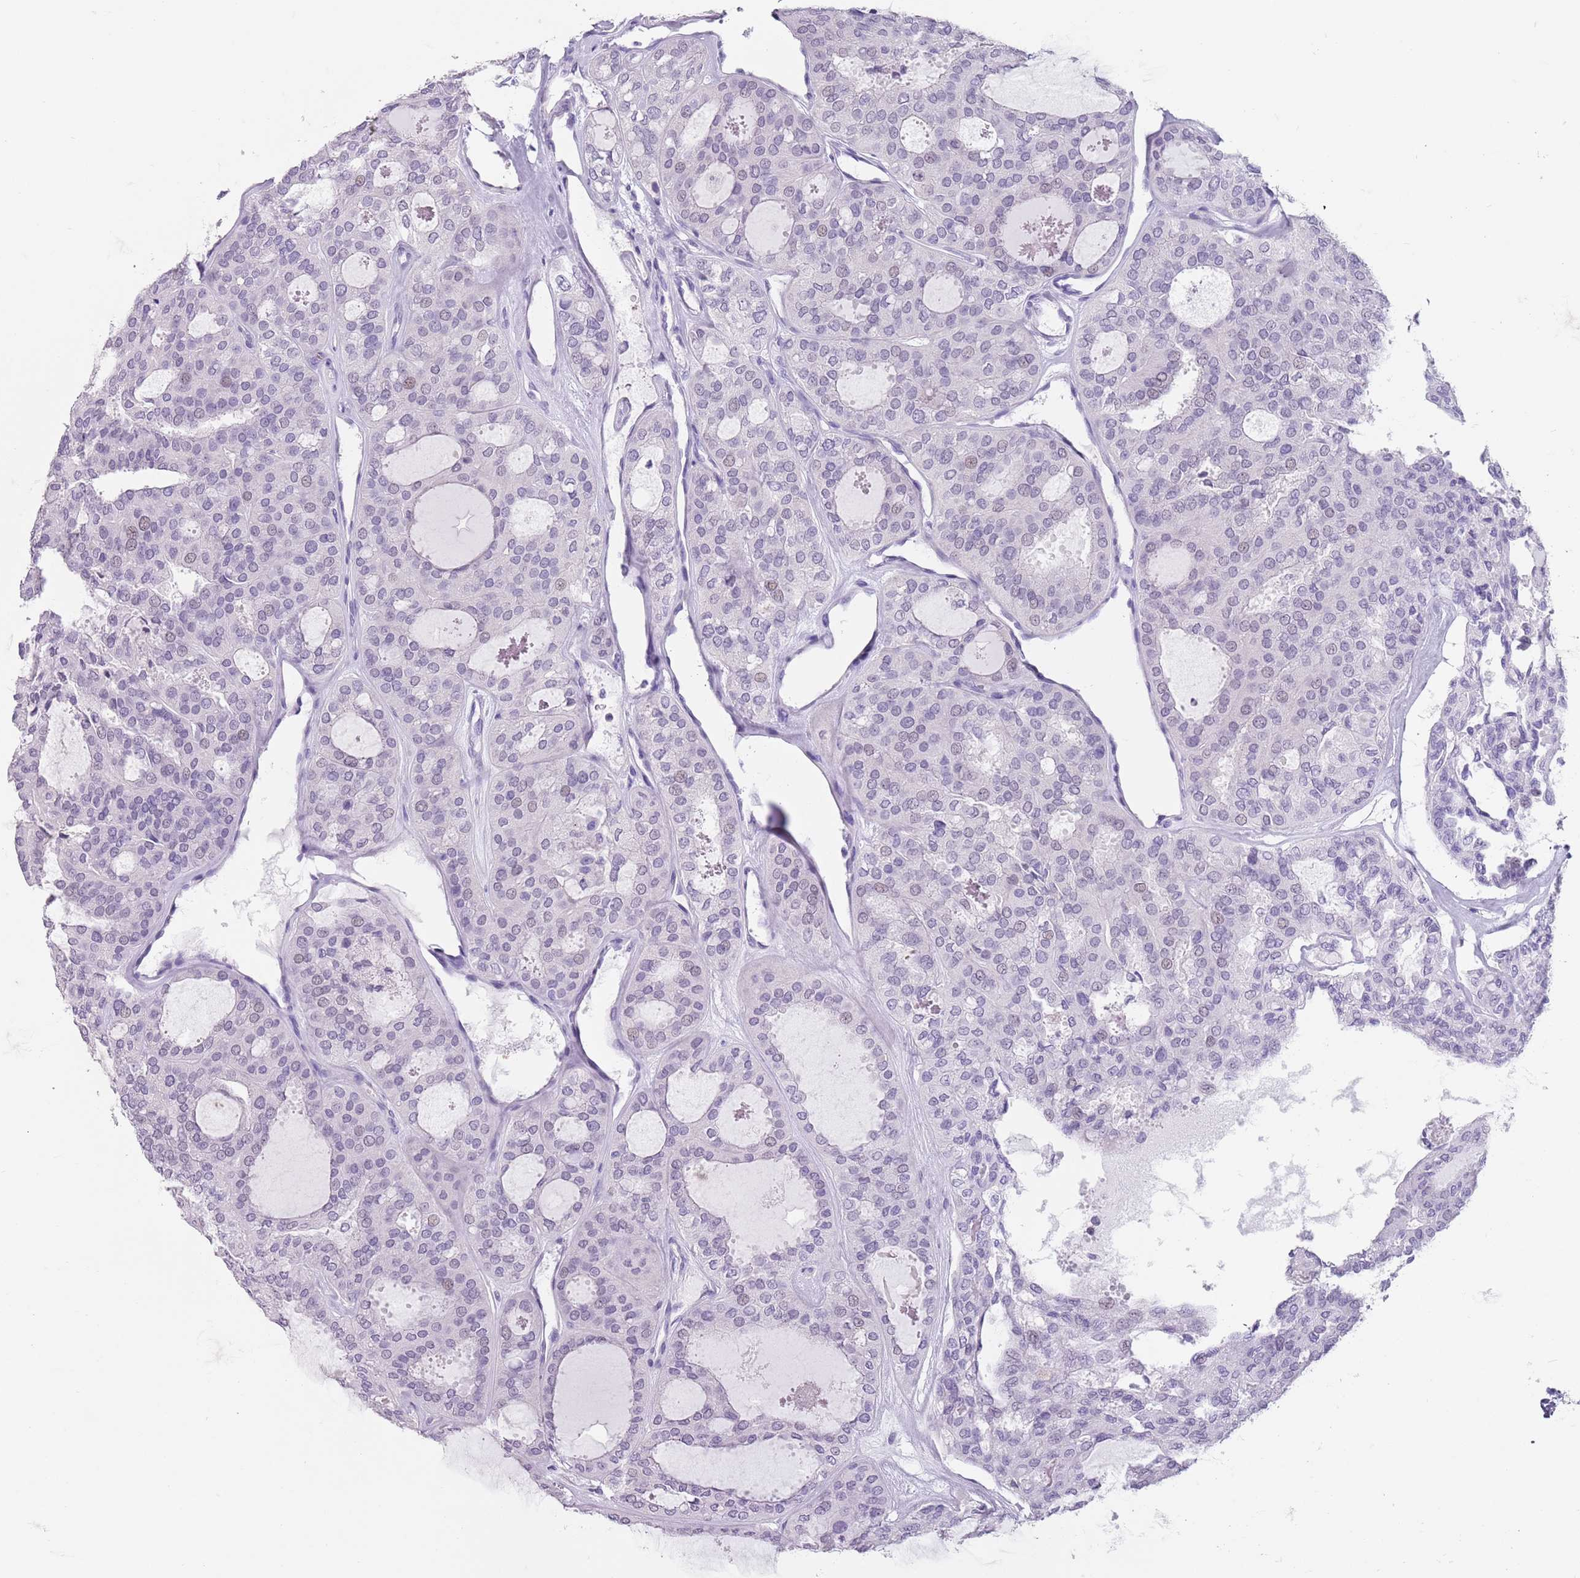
{"staining": {"intensity": "negative", "quantity": "none", "location": "none"}, "tissue": "thyroid cancer", "cell_type": "Tumor cells", "image_type": "cancer", "snomed": [{"axis": "morphology", "description": "Follicular adenoma carcinoma, NOS"}, {"axis": "topography", "description": "Thyroid gland"}], "caption": "Protein analysis of follicular adenoma carcinoma (thyroid) demonstrates no significant expression in tumor cells.", "gene": "SPESP1", "patient": {"sex": "male", "age": 75}}